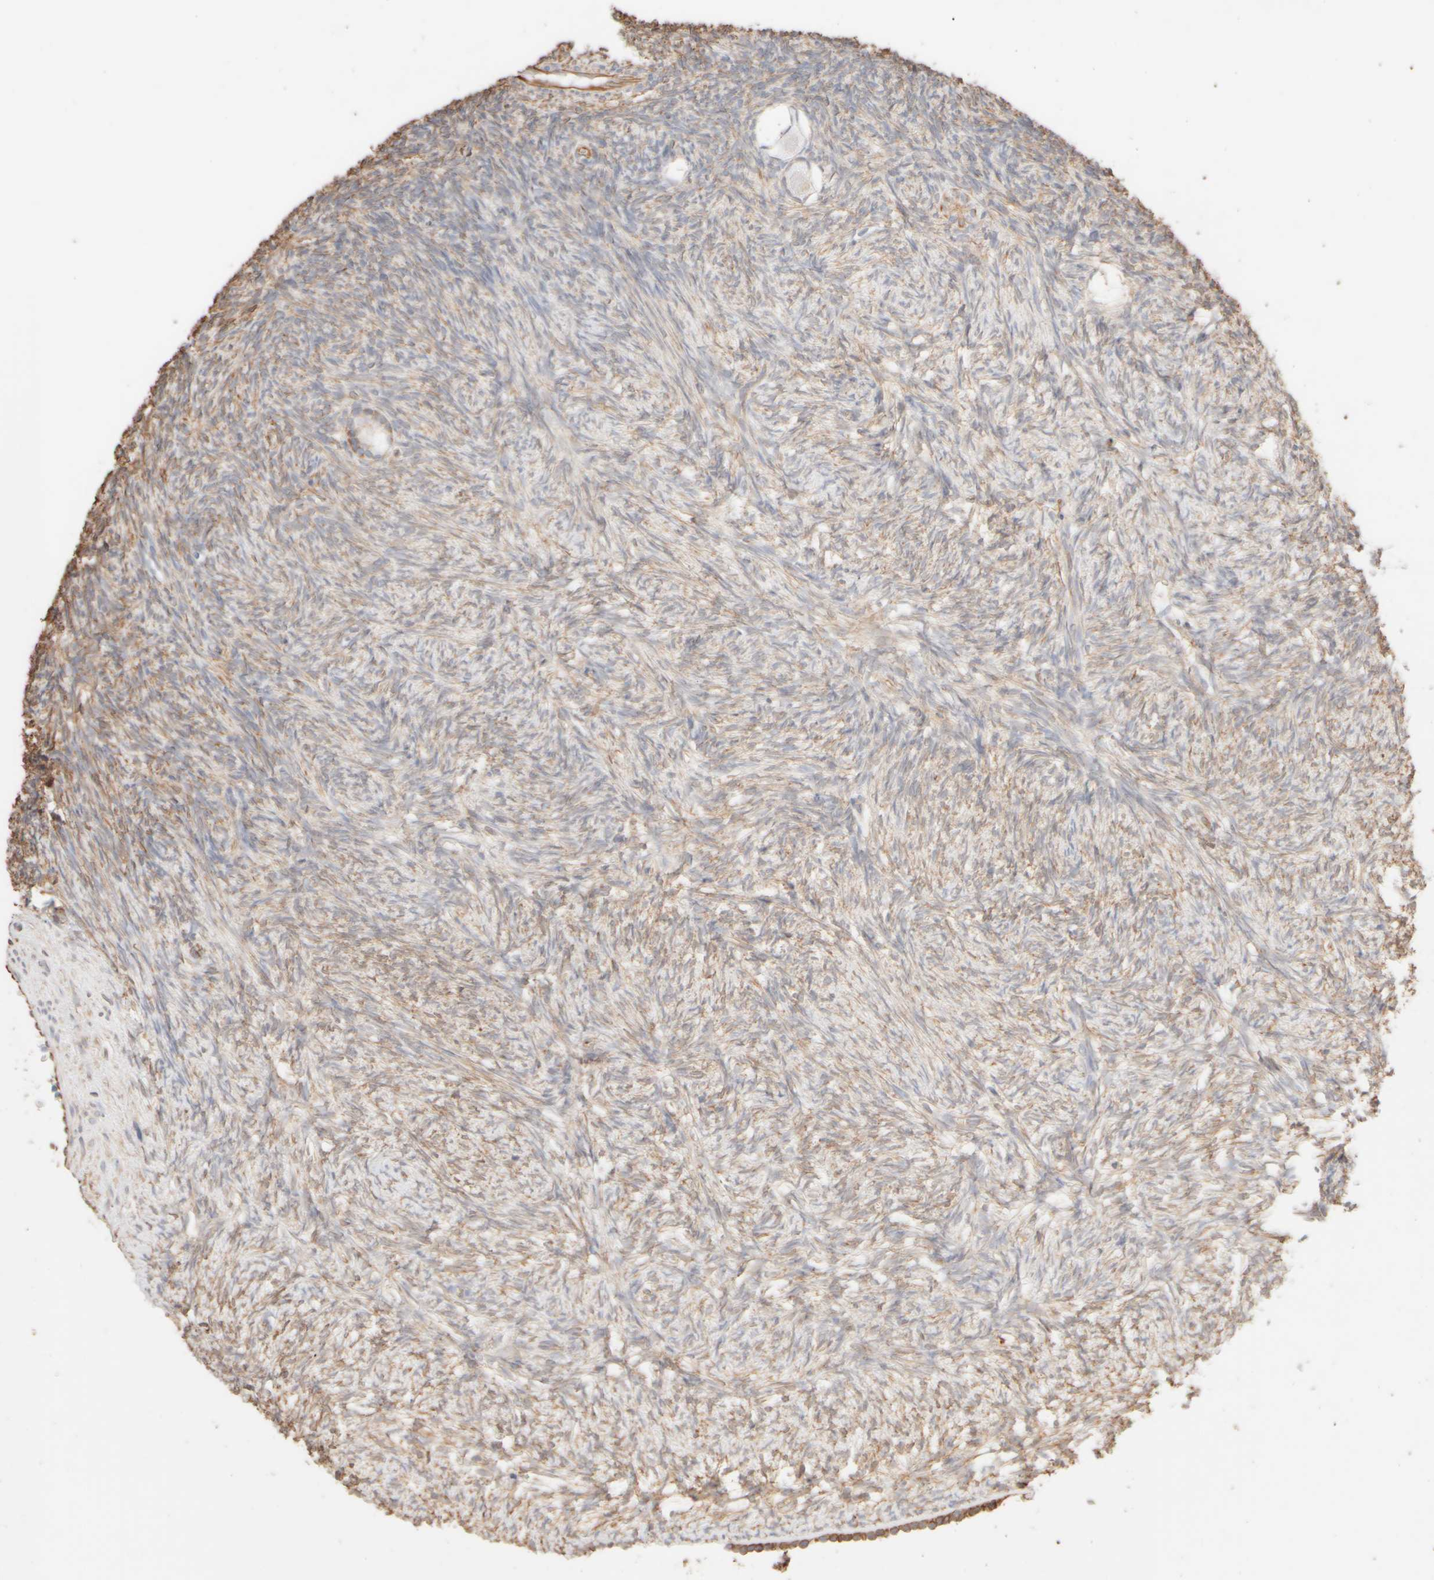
{"staining": {"intensity": "weak", "quantity": ">75%", "location": "cytoplasmic/membranous"}, "tissue": "ovary", "cell_type": "Follicle cells", "image_type": "normal", "snomed": [{"axis": "morphology", "description": "Normal tissue, NOS"}, {"axis": "topography", "description": "Ovary"}], "caption": "Approximately >75% of follicle cells in benign ovary display weak cytoplasmic/membranous protein expression as visualized by brown immunohistochemical staining.", "gene": "KRT15", "patient": {"sex": "female", "age": 34}}